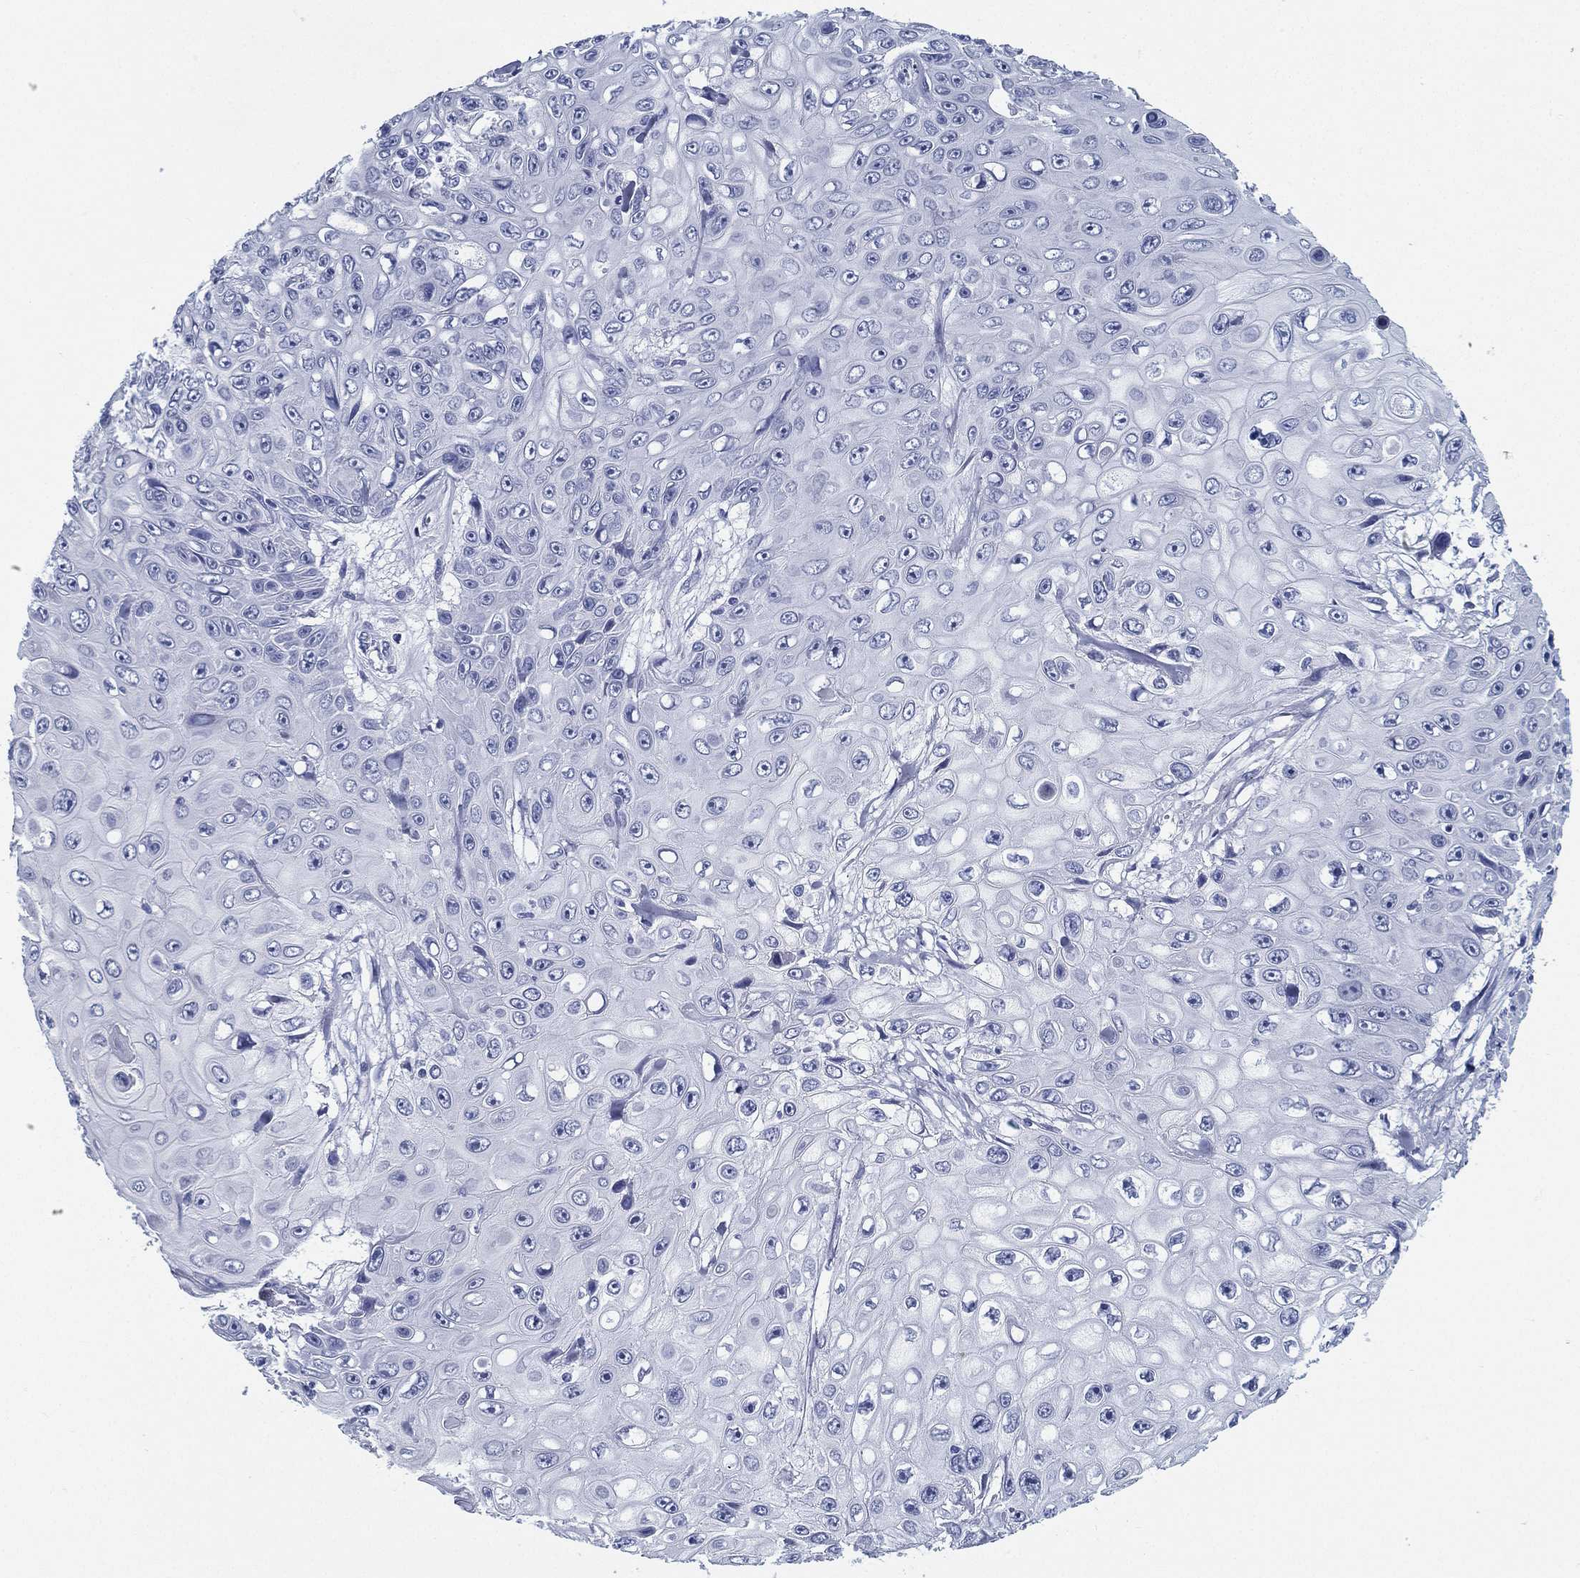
{"staining": {"intensity": "negative", "quantity": "none", "location": "none"}, "tissue": "skin cancer", "cell_type": "Tumor cells", "image_type": "cancer", "snomed": [{"axis": "morphology", "description": "Squamous cell carcinoma, NOS"}, {"axis": "topography", "description": "Skin"}], "caption": "DAB (3,3'-diaminobenzidine) immunohistochemical staining of skin cancer (squamous cell carcinoma) reveals no significant staining in tumor cells. (Brightfield microscopy of DAB immunohistochemistry (IHC) at high magnification).", "gene": "ATP1B2", "patient": {"sex": "male", "age": 82}}